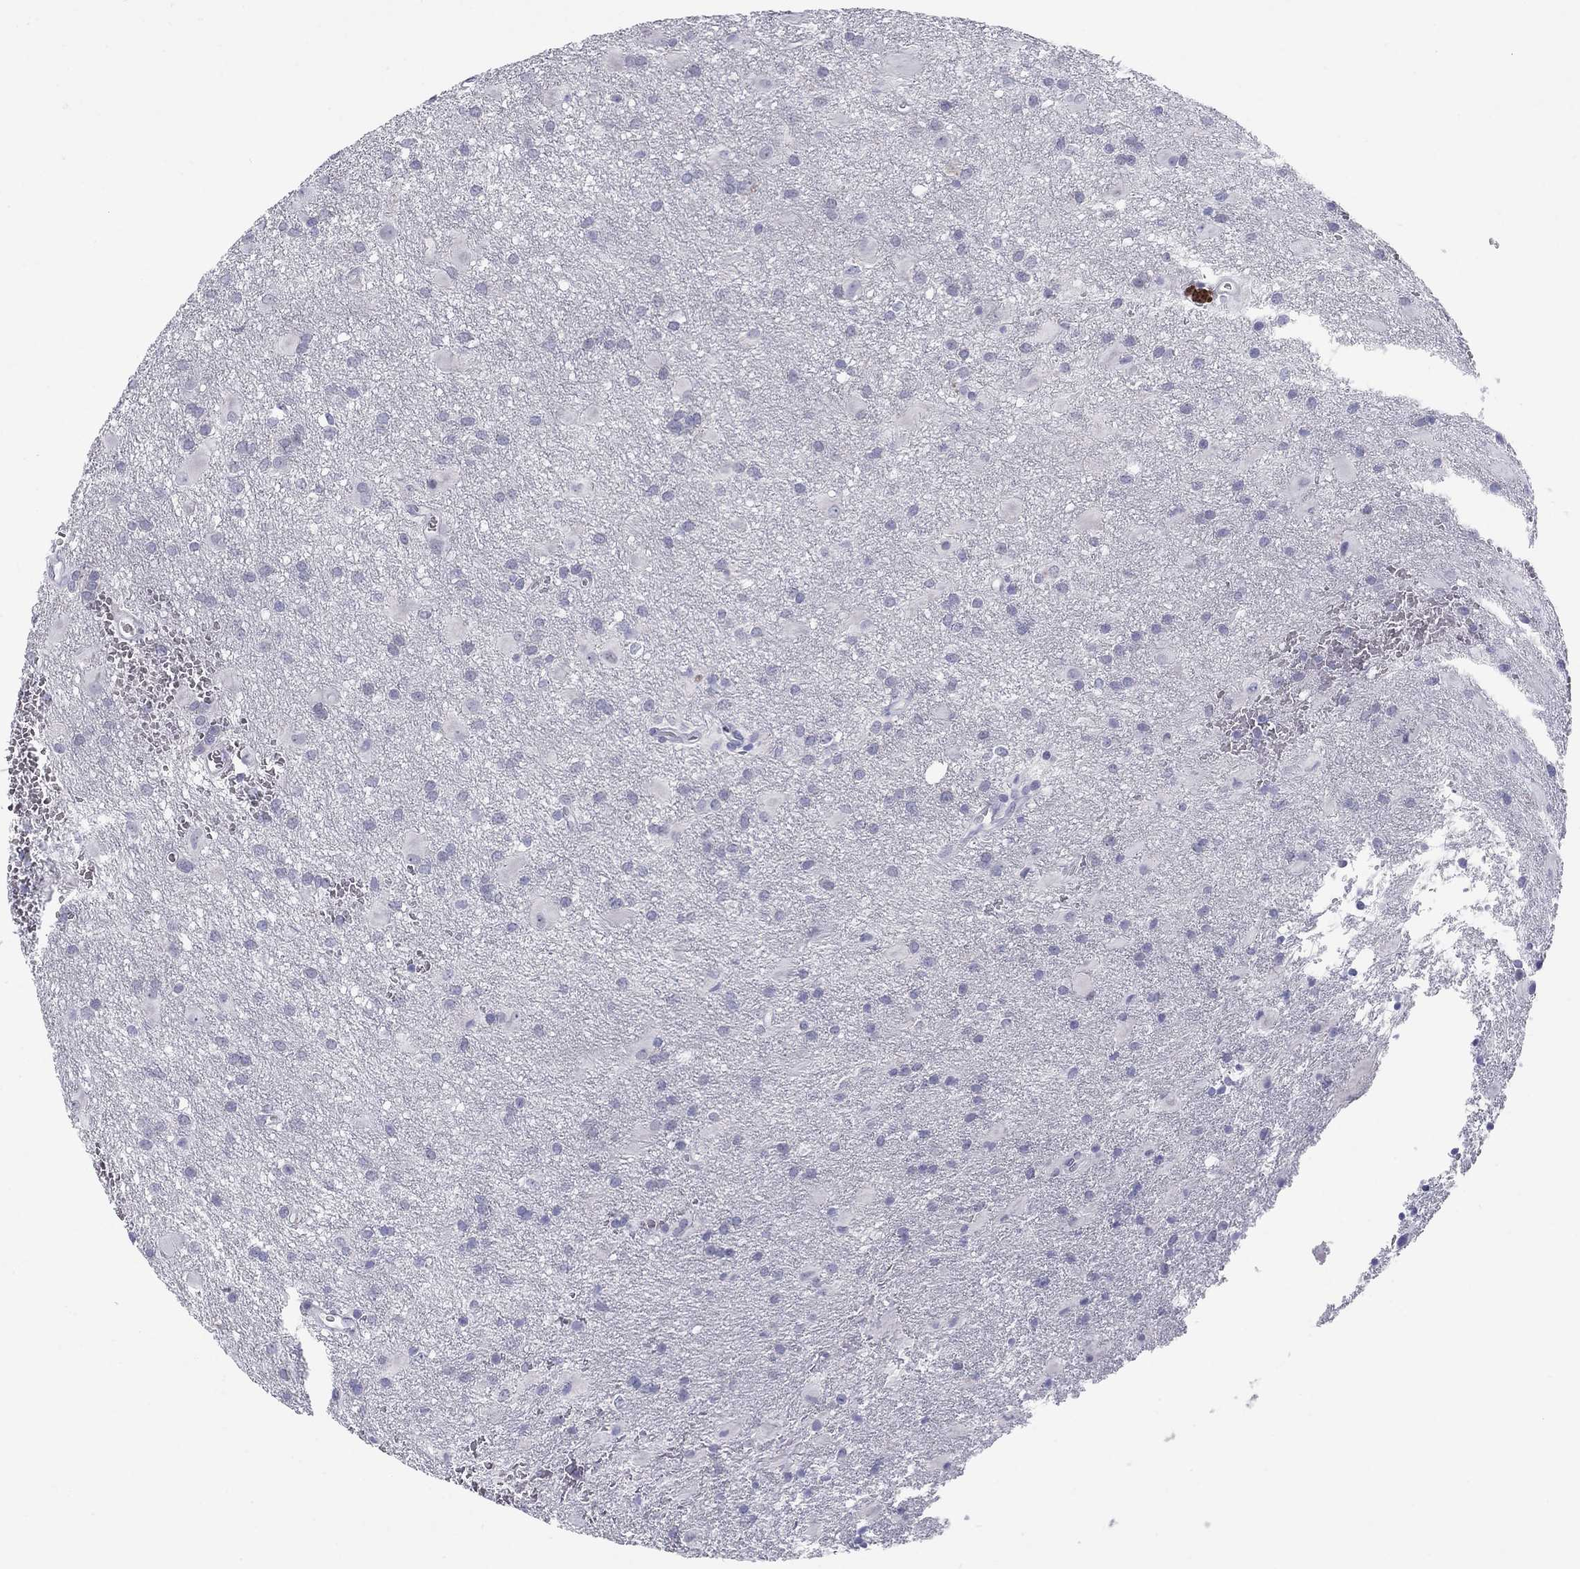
{"staining": {"intensity": "negative", "quantity": "none", "location": "none"}, "tissue": "glioma", "cell_type": "Tumor cells", "image_type": "cancer", "snomed": [{"axis": "morphology", "description": "Glioma, malignant, Low grade"}, {"axis": "topography", "description": "Brain"}], "caption": "This is an immunohistochemistry (IHC) image of human glioma. There is no staining in tumor cells.", "gene": "CACNA1A", "patient": {"sex": "male", "age": 58}}